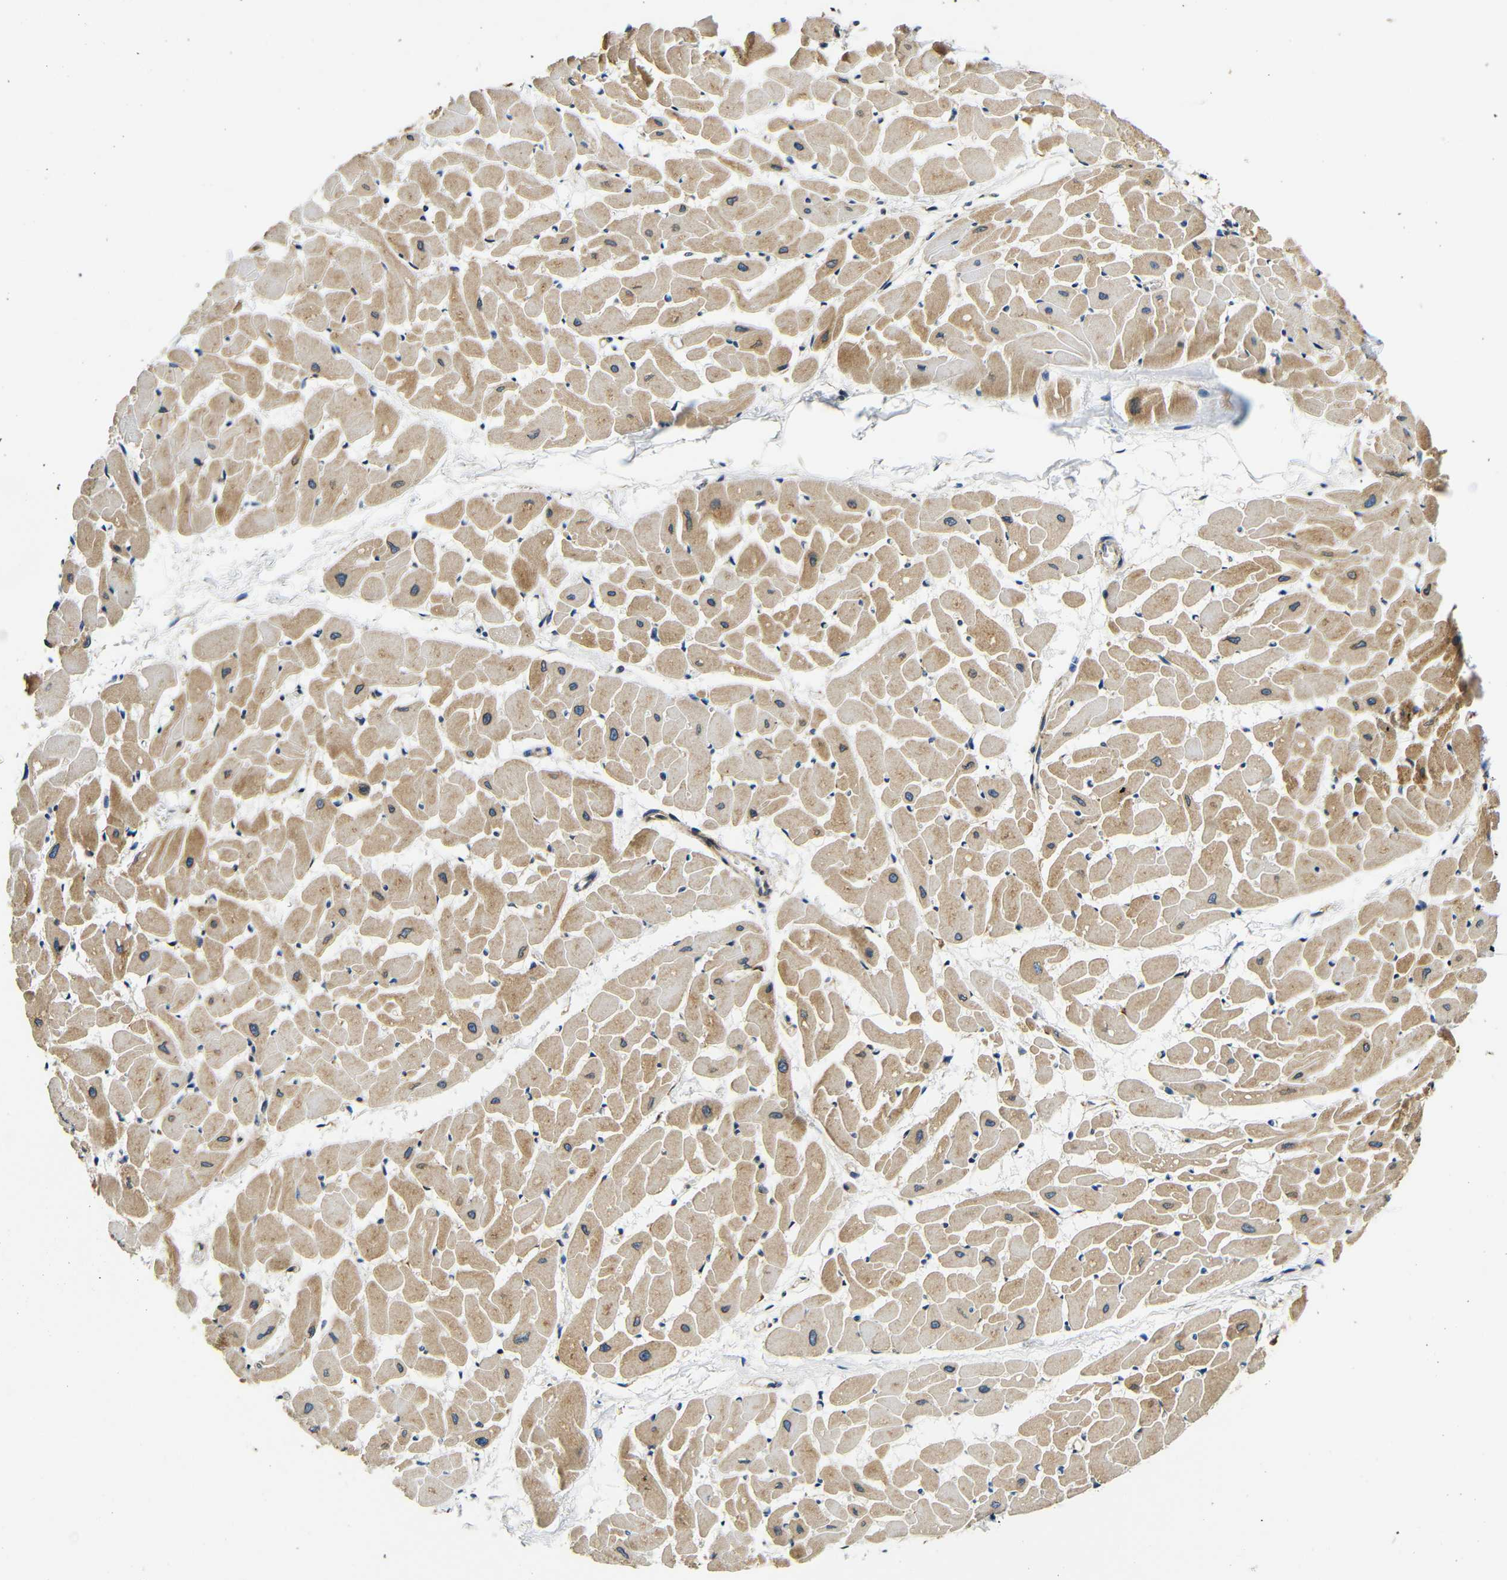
{"staining": {"intensity": "moderate", "quantity": ">75%", "location": "cytoplasmic/membranous"}, "tissue": "heart muscle", "cell_type": "Cardiomyocytes", "image_type": "normal", "snomed": [{"axis": "morphology", "description": "Normal tissue, NOS"}, {"axis": "topography", "description": "Heart"}], "caption": "Protein analysis of unremarkable heart muscle exhibits moderate cytoplasmic/membranous expression in approximately >75% of cardiomyocytes. (Stains: DAB (3,3'-diaminobenzidine) in brown, nuclei in blue, Microscopy: brightfield microscopy at high magnification).", "gene": "VAPB", "patient": {"sex": "female", "age": 19}}